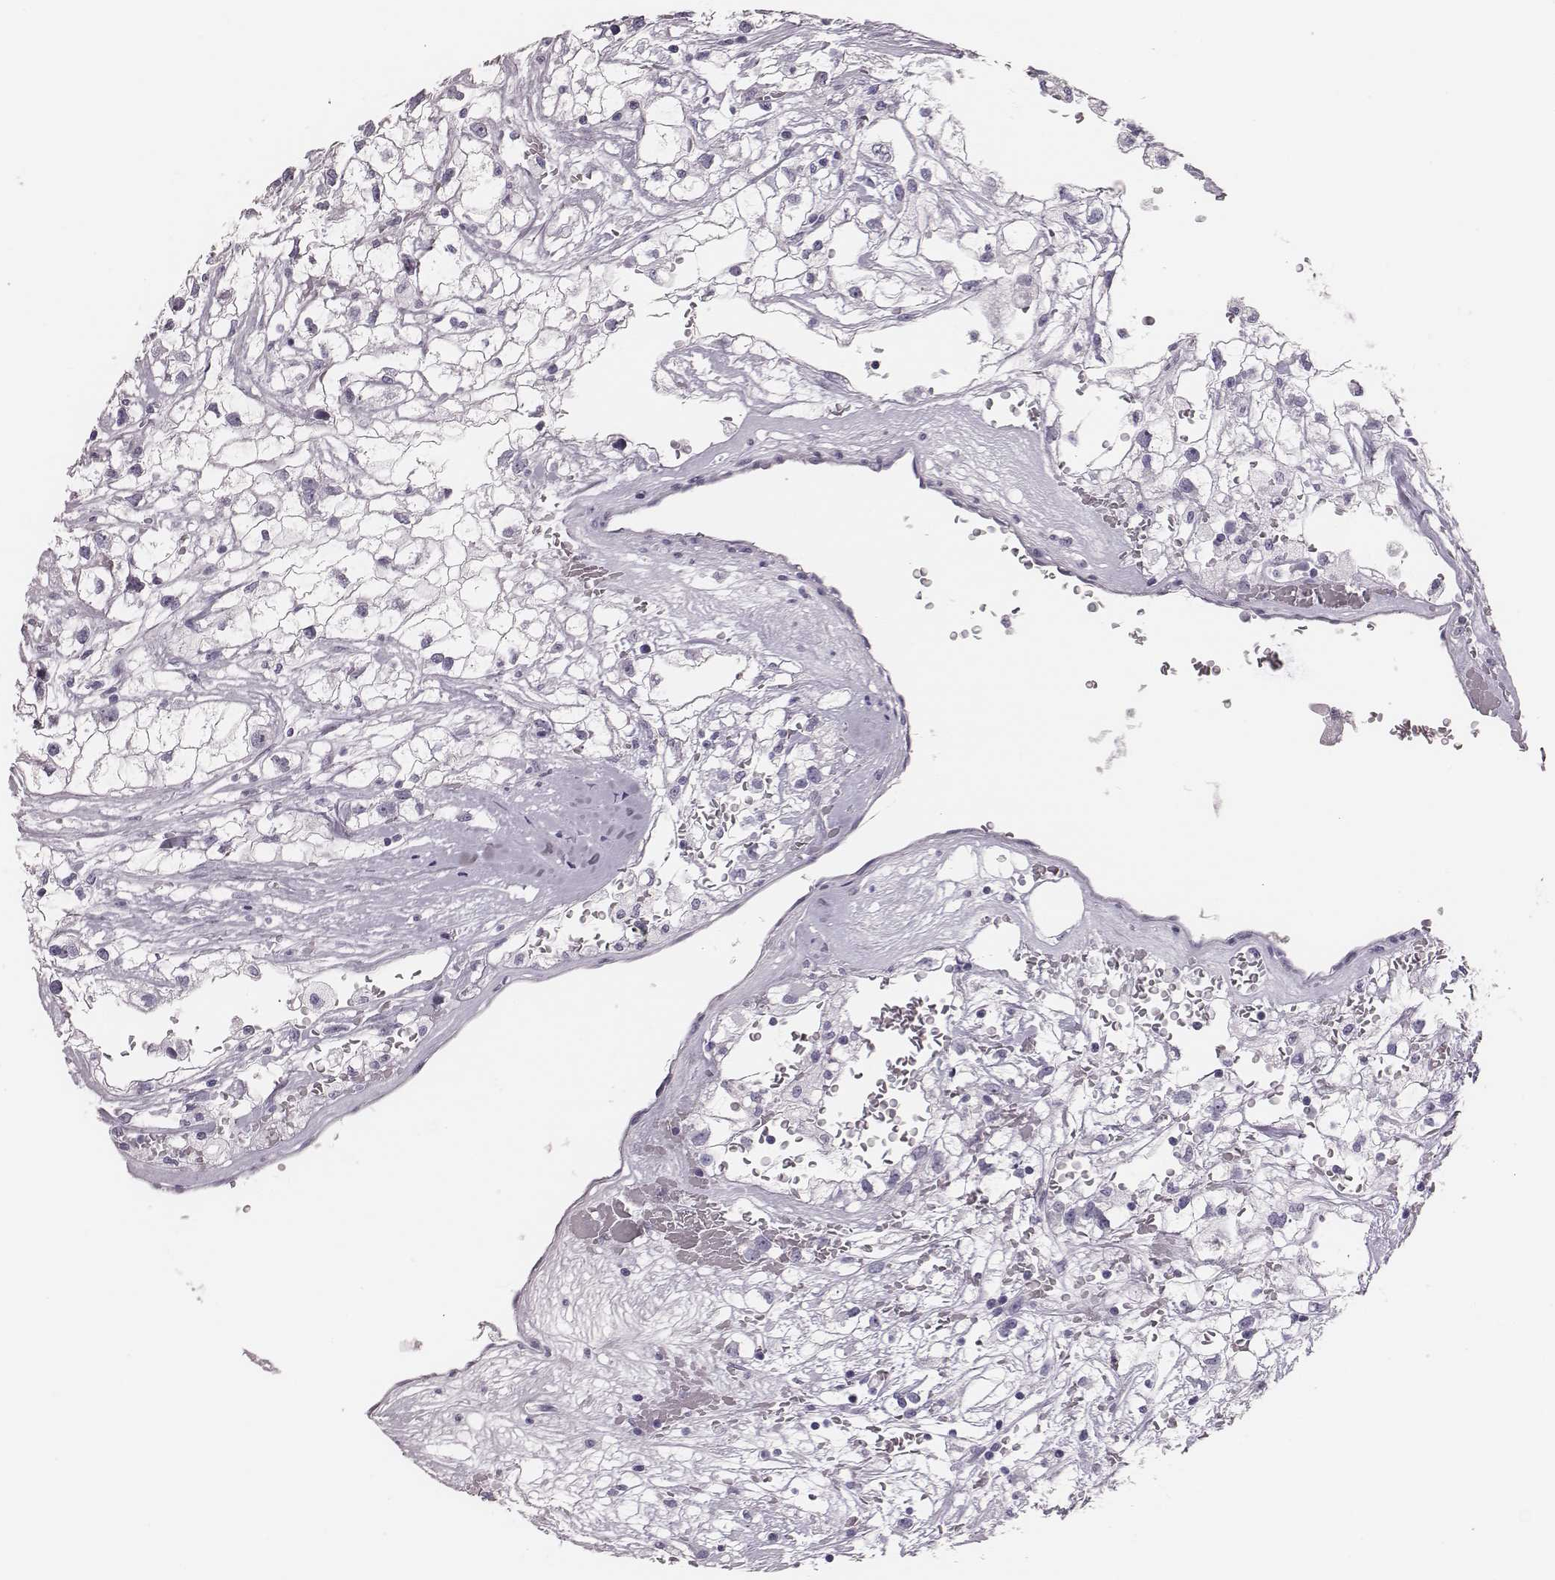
{"staining": {"intensity": "negative", "quantity": "none", "location": "none"}, "tissue": "renal cancer", "cell_type": "Tumor cells", "image_type": "cancer", "snomed": [{"axis": "morphology", "description": "Adenocarcinoma, NOS"}, {"axis": "topography", "description": "Kidney"}], "caption": "Adenocarcinoma (renal) stained for a protein using IHC displays no expression tumor cells.", "gene": "H1-6", "patient": {"sex": "male", "age": 59}}